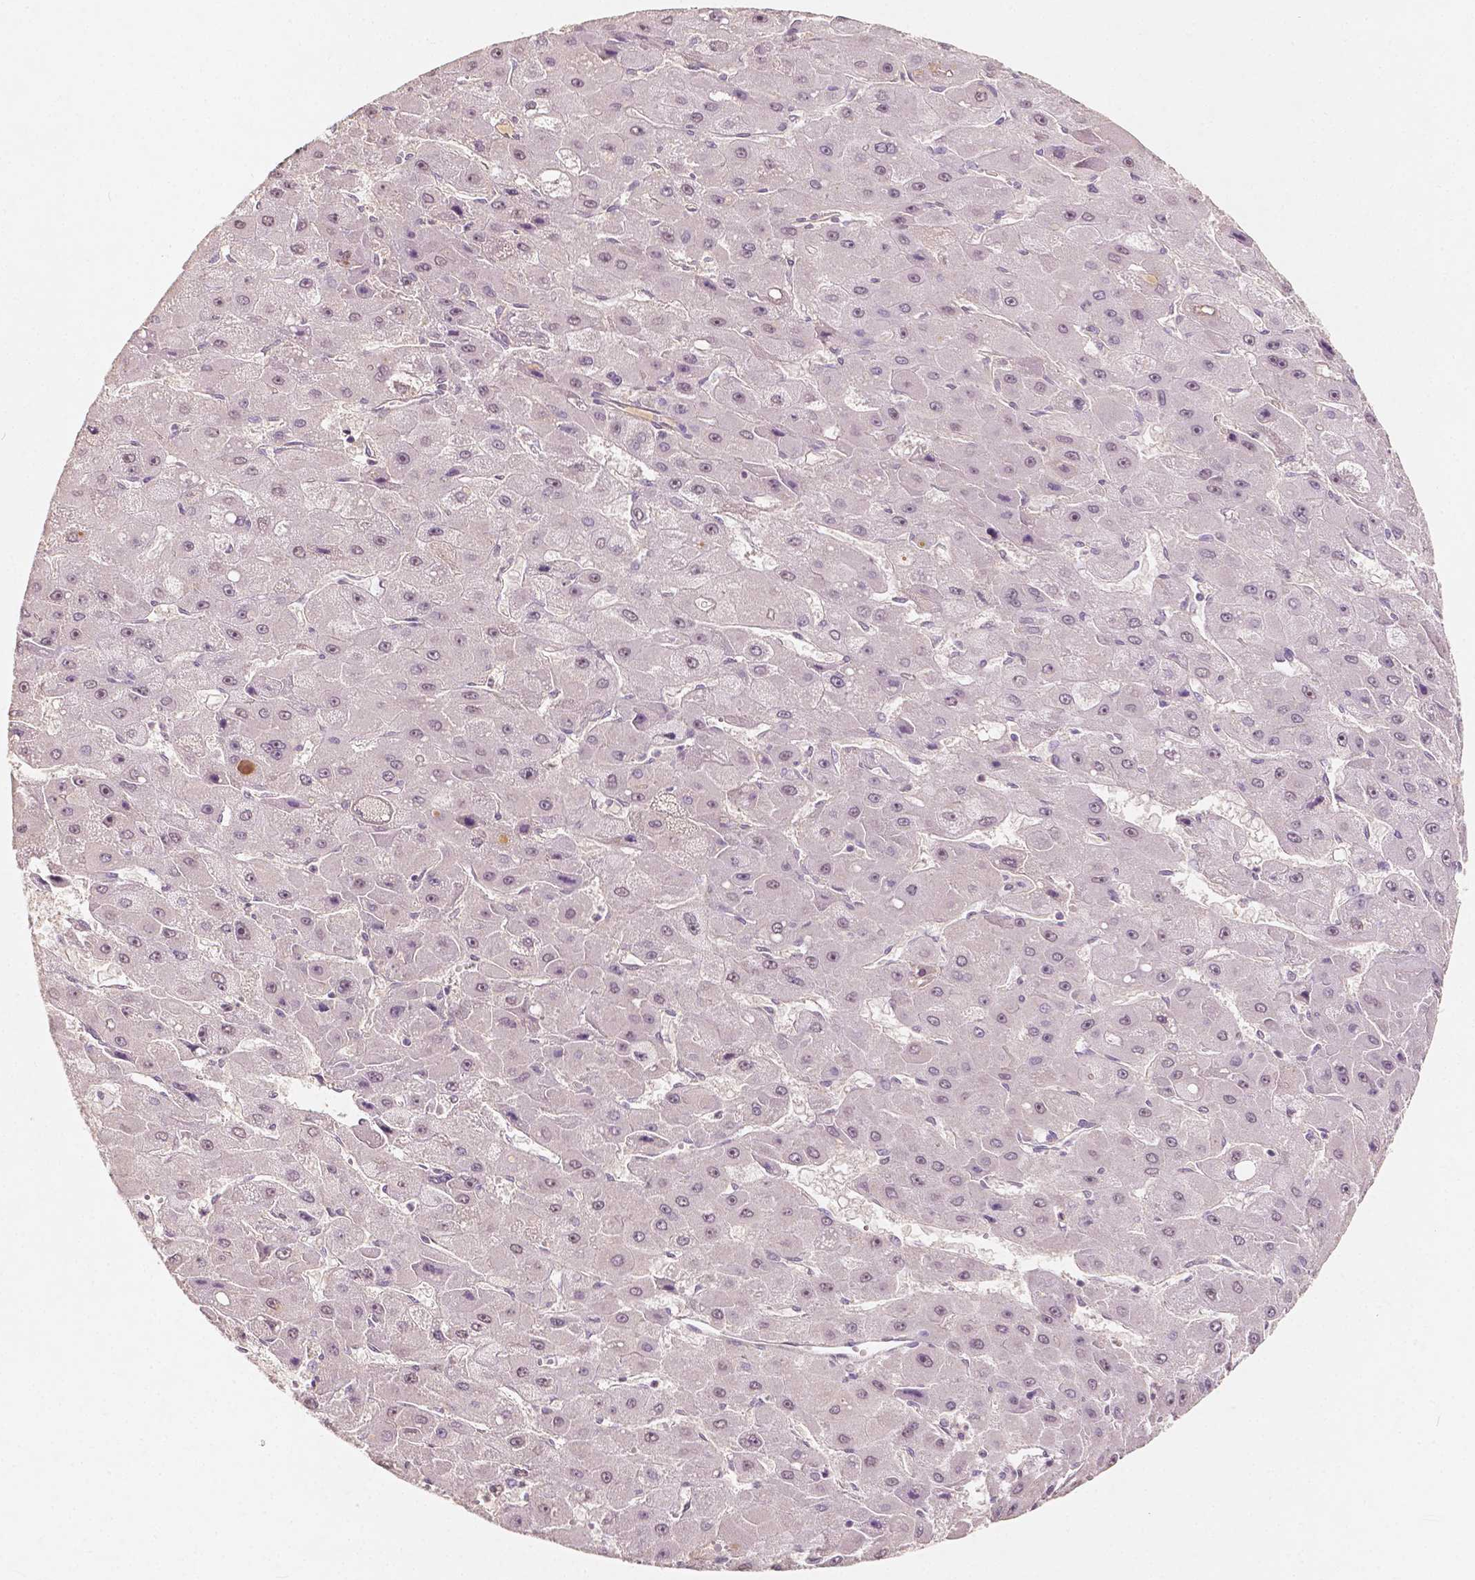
{"staining": {"intensity": "weak", "quantity": "<25%", "location": "nuclear"}, "tissue": "liver cancer", "cell_type": "Tumor cells", "image_type": "cancer", "snomed": [{"axis": "morphology", "description": "Carcinoma, Hepatocellular, NOS"}, {"axis": "topography", "description": "Liver"}], "caption": "A photomicrograph of hepatocellular carcinoma (liver) stained for a protein shows no brown staining in tumor cells.", "gene": "SOX15", "patient": {"sex": "female", "age": 25}}